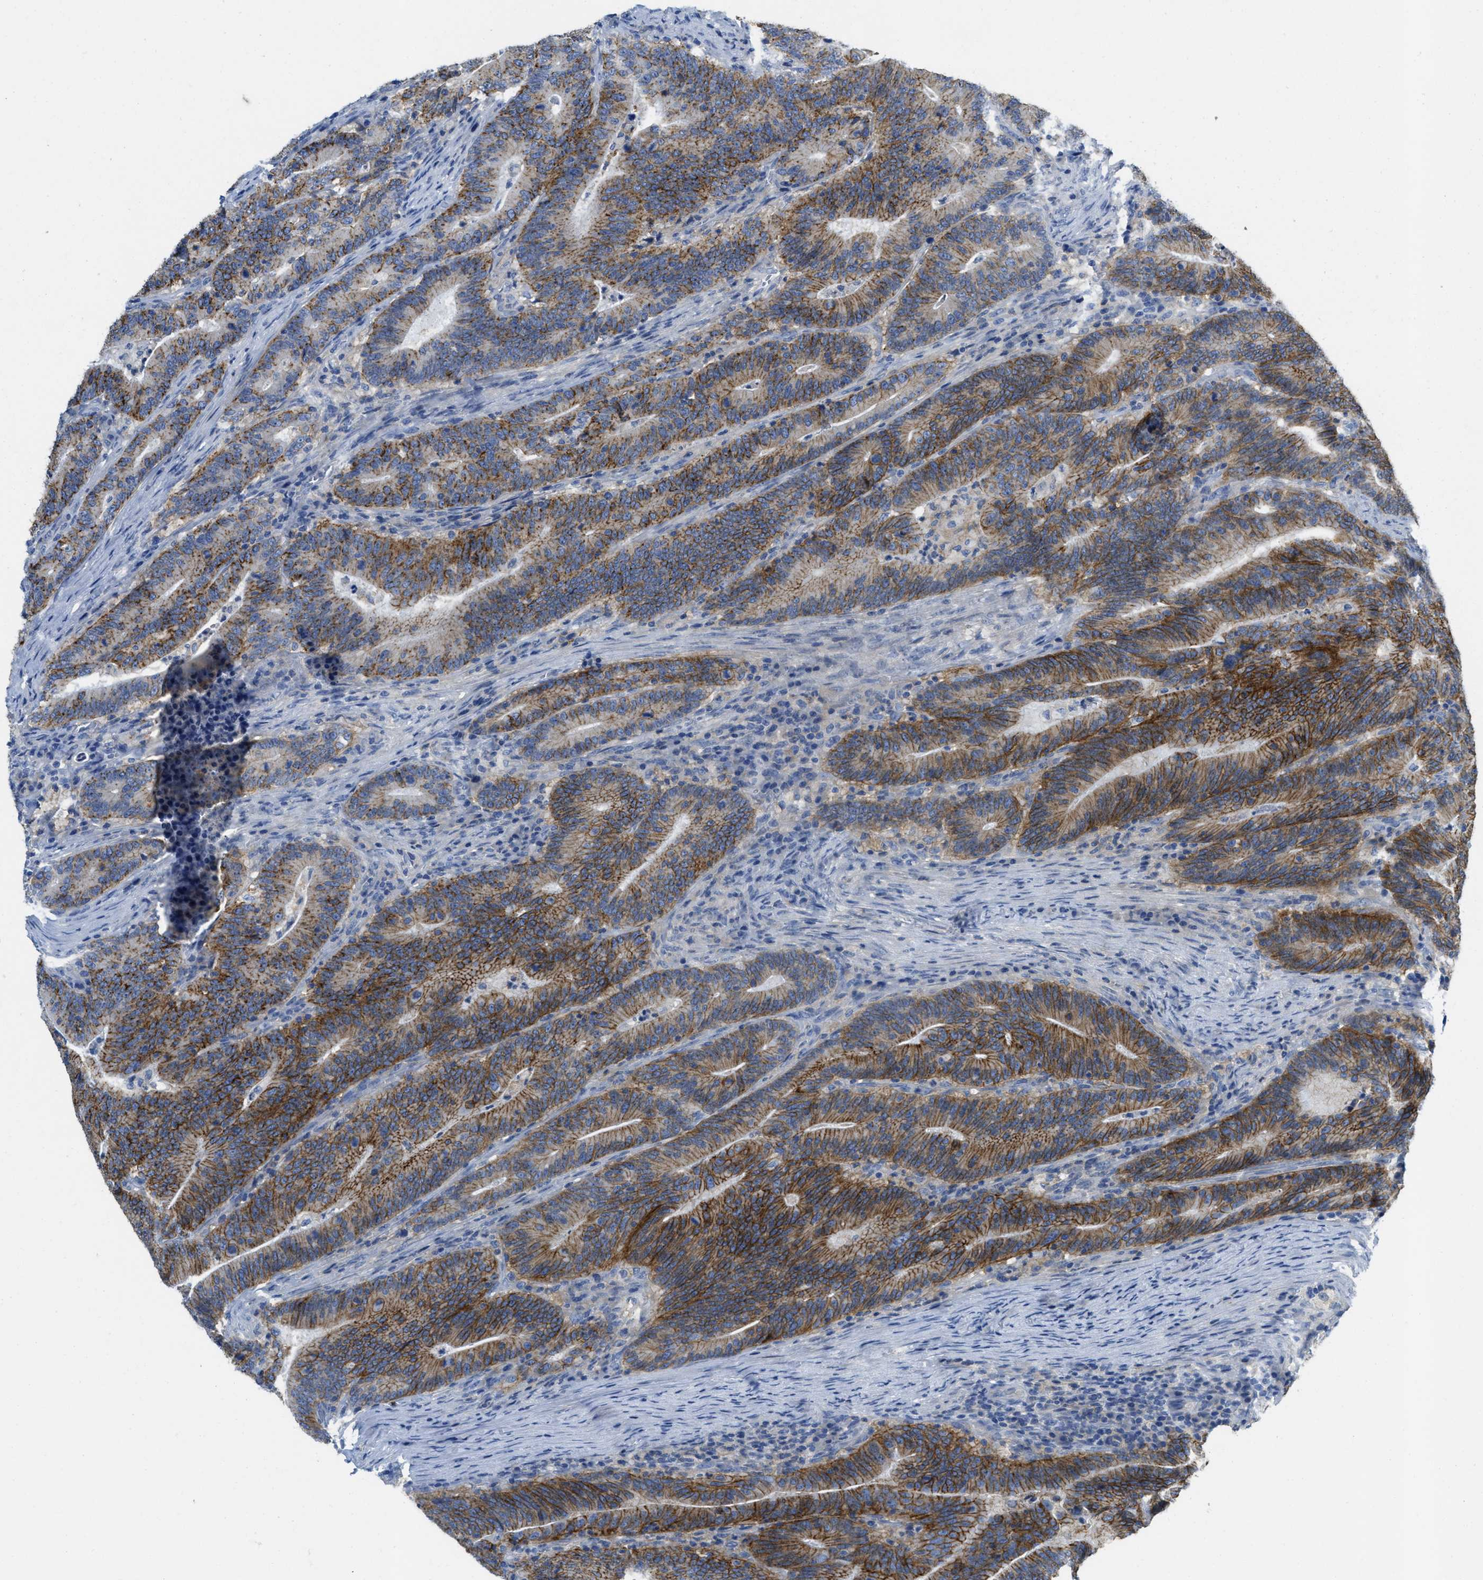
{"staining": {"intensity": "moderate", "quantity": ">75%", "location": "cytoplasmic/membranous"}, "tissue": "colorectal cancer", "cell_type": "Tumor cells", "image_type": "cancer", "snomed": [{"axis": "morphology", "description": "Adenocarcinoma, NOS"}, {"axis": "topography", "description": "Colon"}], "caption": "Moderate cytoplasmic/membranous expression for a protein is seen in about >75% of tumor cells of colorectal cancer (adenocarcinoma) using immunohistochemistry.", "gene": "CNNM4", "patient": {"sex": "female", "age": 66}}